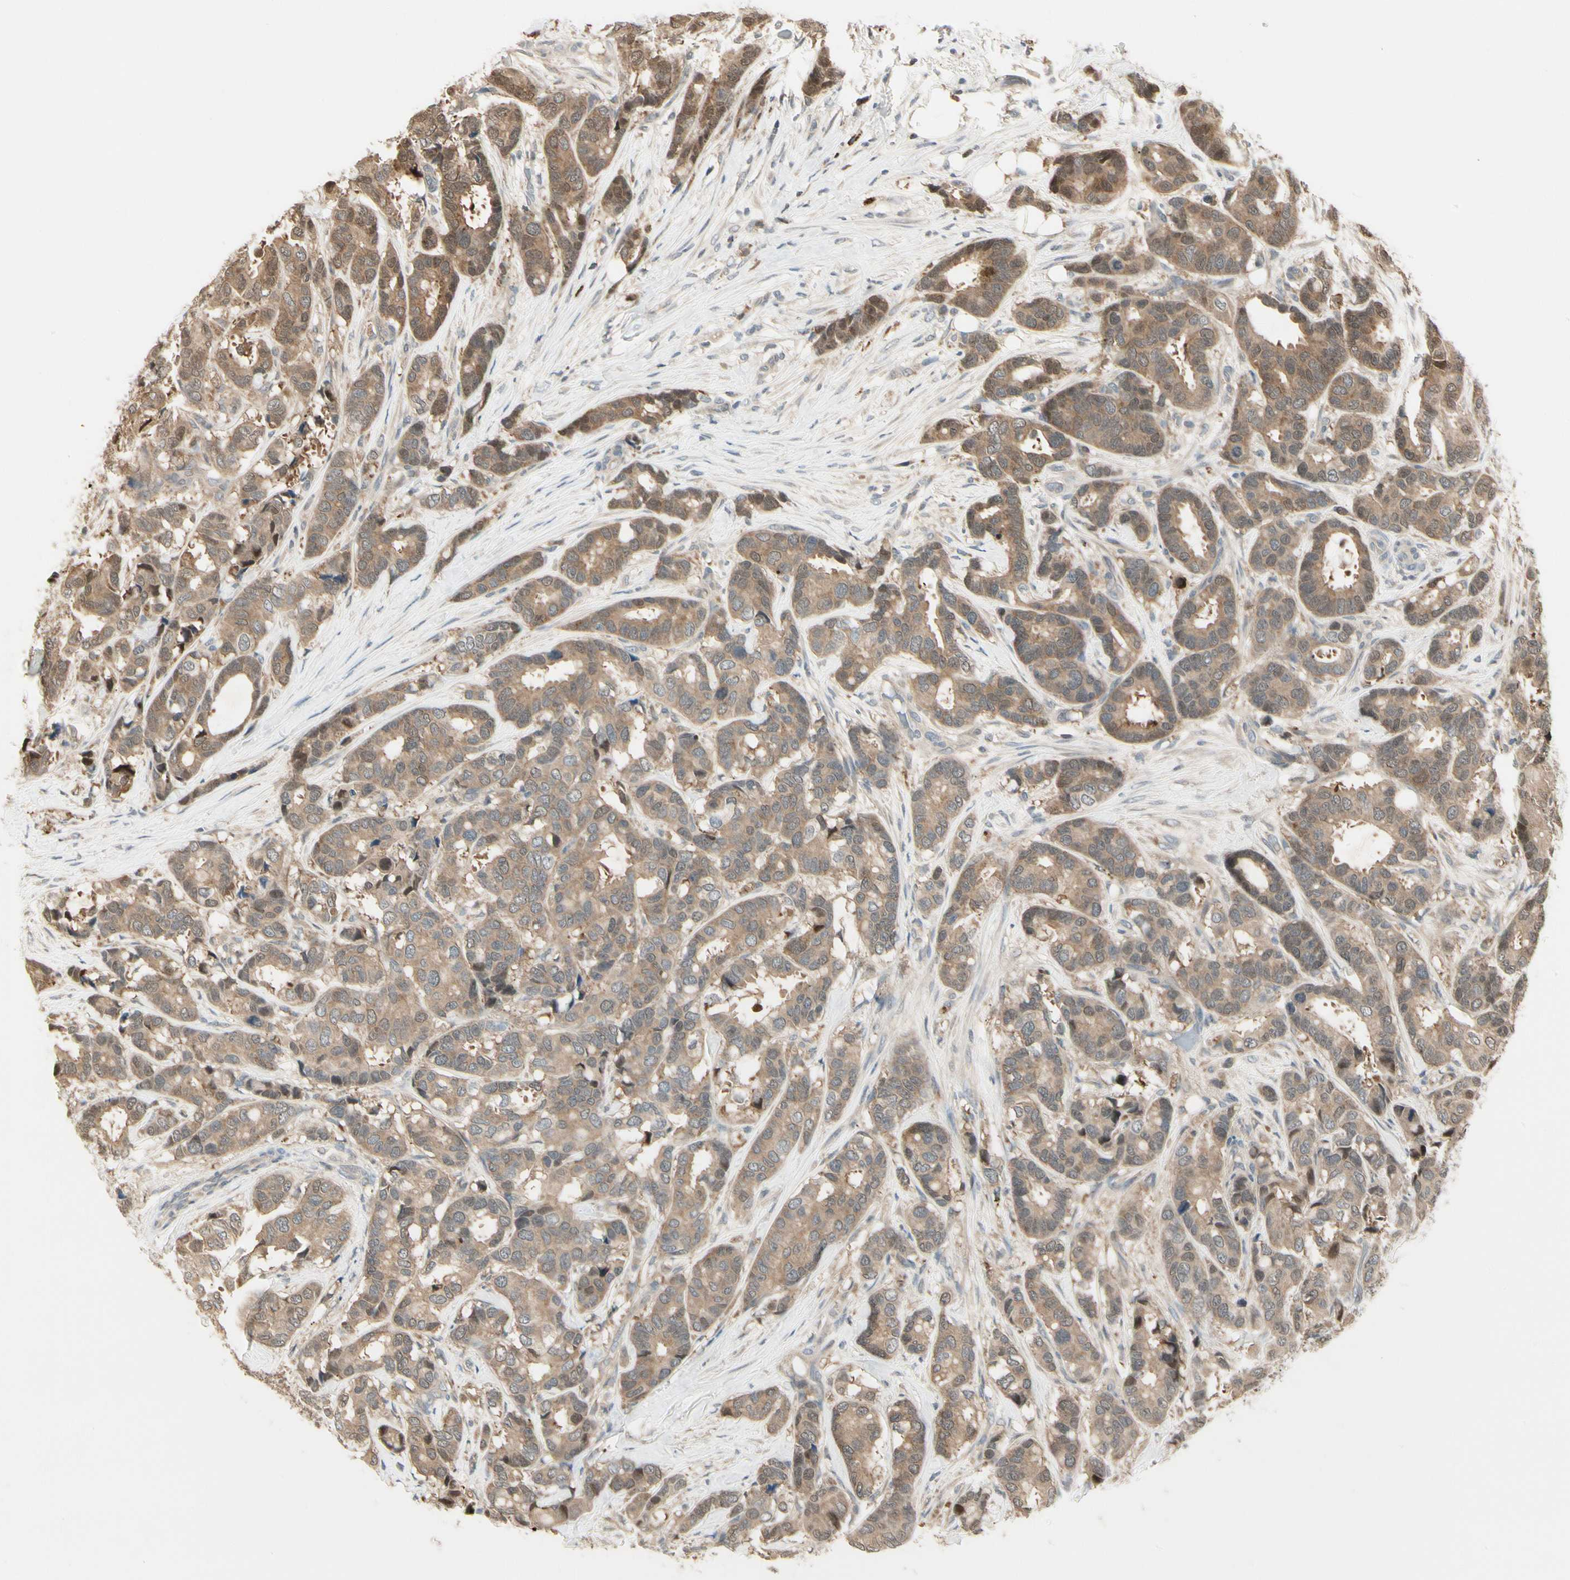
{"staining": {"intensity": "moderate", "quantity": ">75%", "location": "cytoplasmic/membranous"}, "tissue": "breast cancer", "cell_type": "Tumor cells", "image_type": "cancer", "snomed": [{"axis": "morphology", "description": "Duct carcinoma"}, {"axis": "topography", "description": "Breast"}], "caption": "A photomicrograph of human breast cancer stained for a protein displays moderate cytoplasmic/membranous brown staining in tumor cells.", "gene": "EVC", "patient": {"sex": "female", "age": 87}}